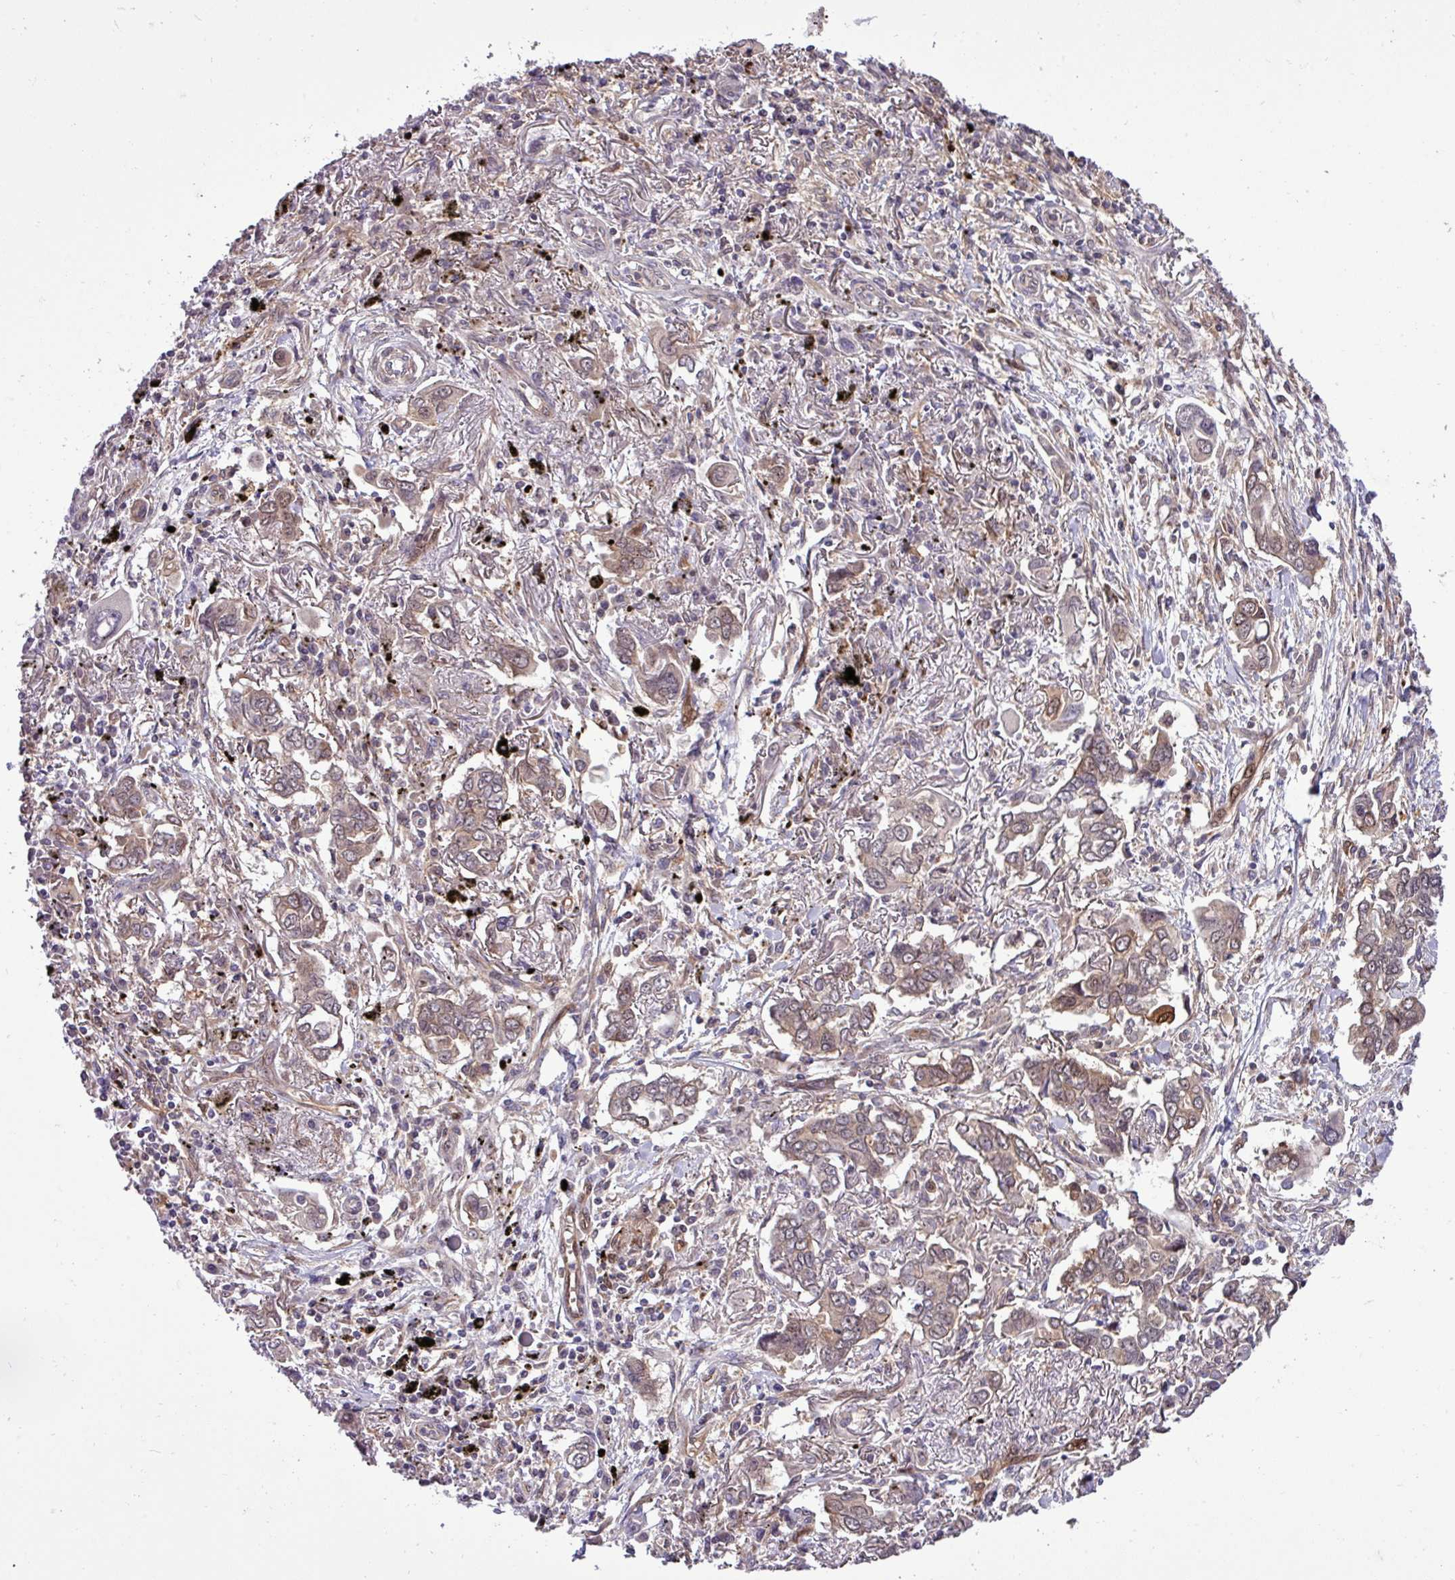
{"staining": {"intensity": "moderate", "quantity": "25%-75%", "location": "cytoplasmic/membranous"}, "tissue": "lung cancer", "cell_type": "Tumor cells", "image_type": "cancer", "snomed": [{"axis": "morphology", "description": "Adenocarcinoma, NOS"}, {"axis": "topography", "description": "Lung"}], "caption": "Adenocarcinoma (lung) stained with a protein marker displays moderate staining in tumor cells.", "gene": "CARHSP1", "patient": {"sex": "male", "age": 76}}